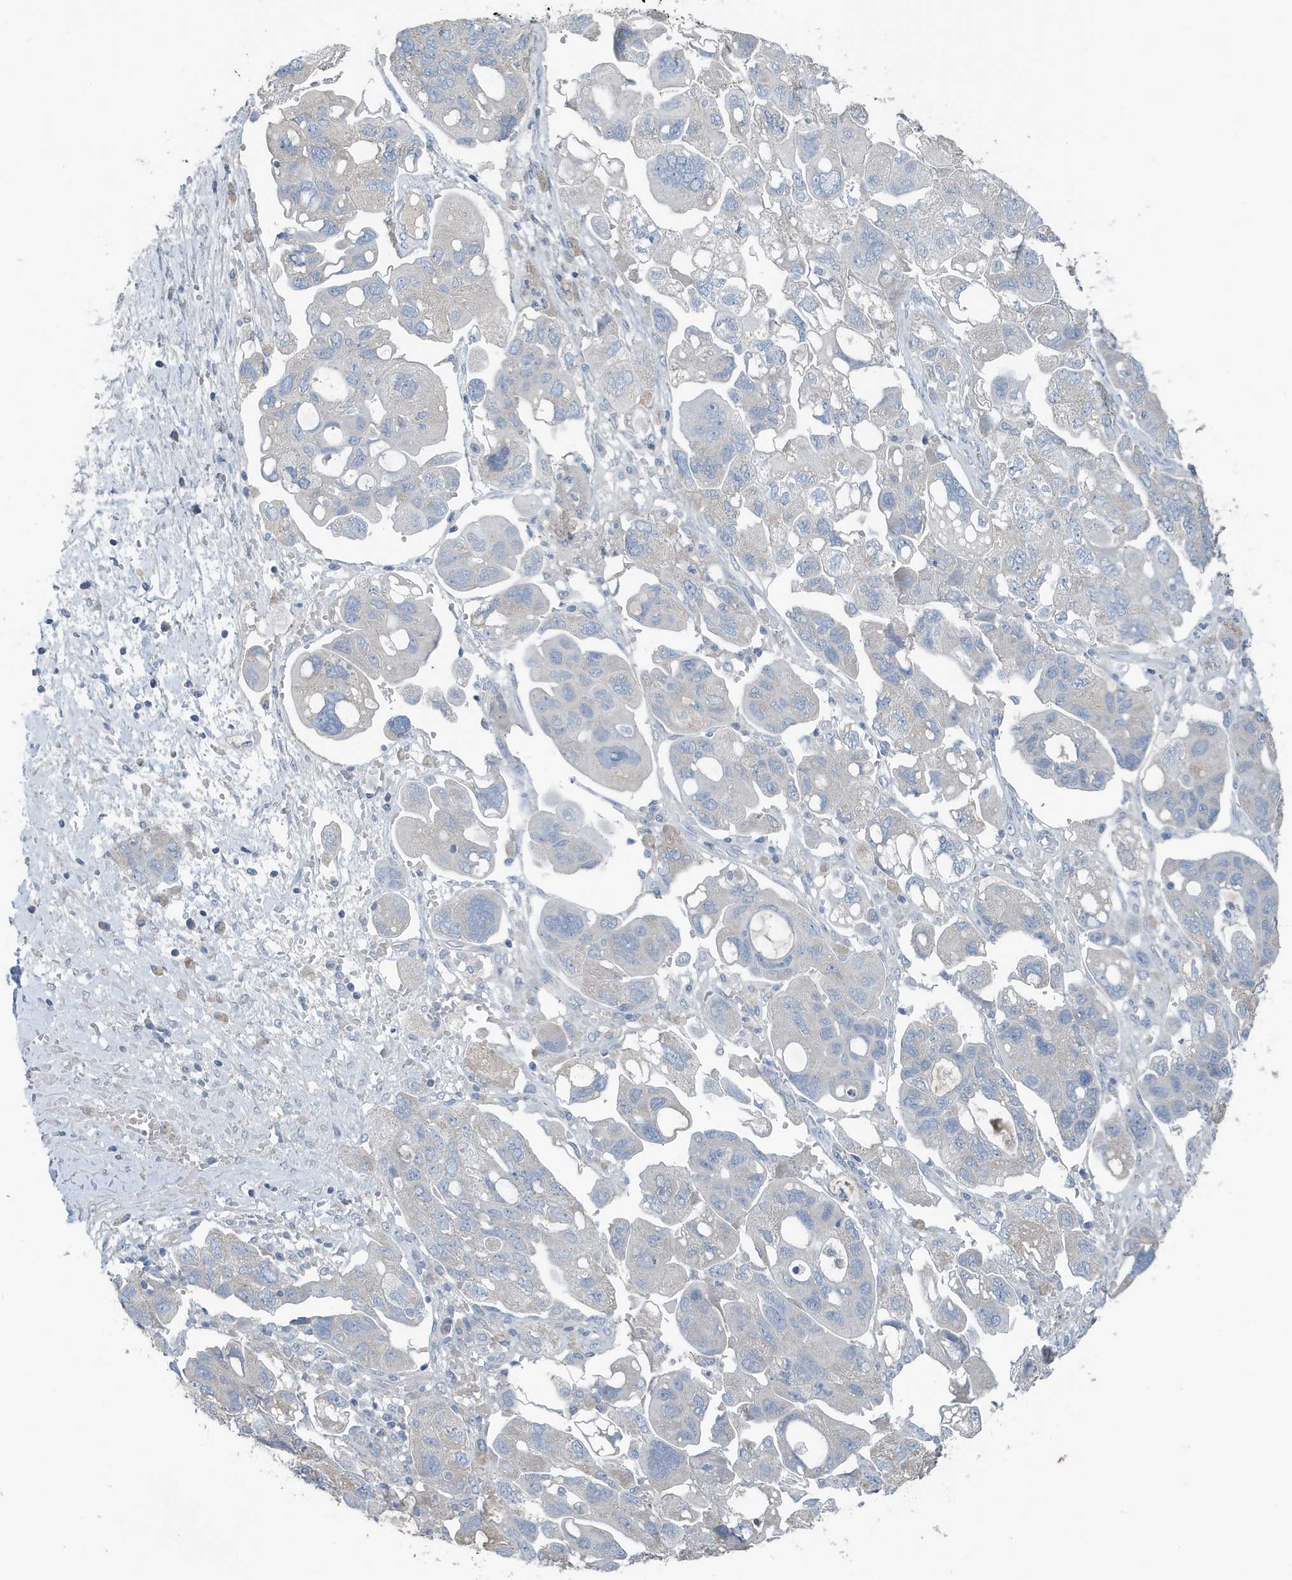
{"staining": {"intensity": "negative", "quantity": "none", "location": "none"}, "tissue": "ovarian cancer", "cell_type": "Tumor cells", "image_type": "cancer", "snomed": [{"axis": "morphology", "description": "Carcinoma, NOS"}, {"axis": "morphology", "description": "Cystadenocarcinoma, serous, NOS"}, {"axis": "topography", "description": "Ovary"}], "caption": "The photomicrograph exhibits no staining of tumor cells in serous cystadenocarcinoma (ovarian).", "gene": "UGT2B4", "patient": {"sex": "female", "age": 69}}